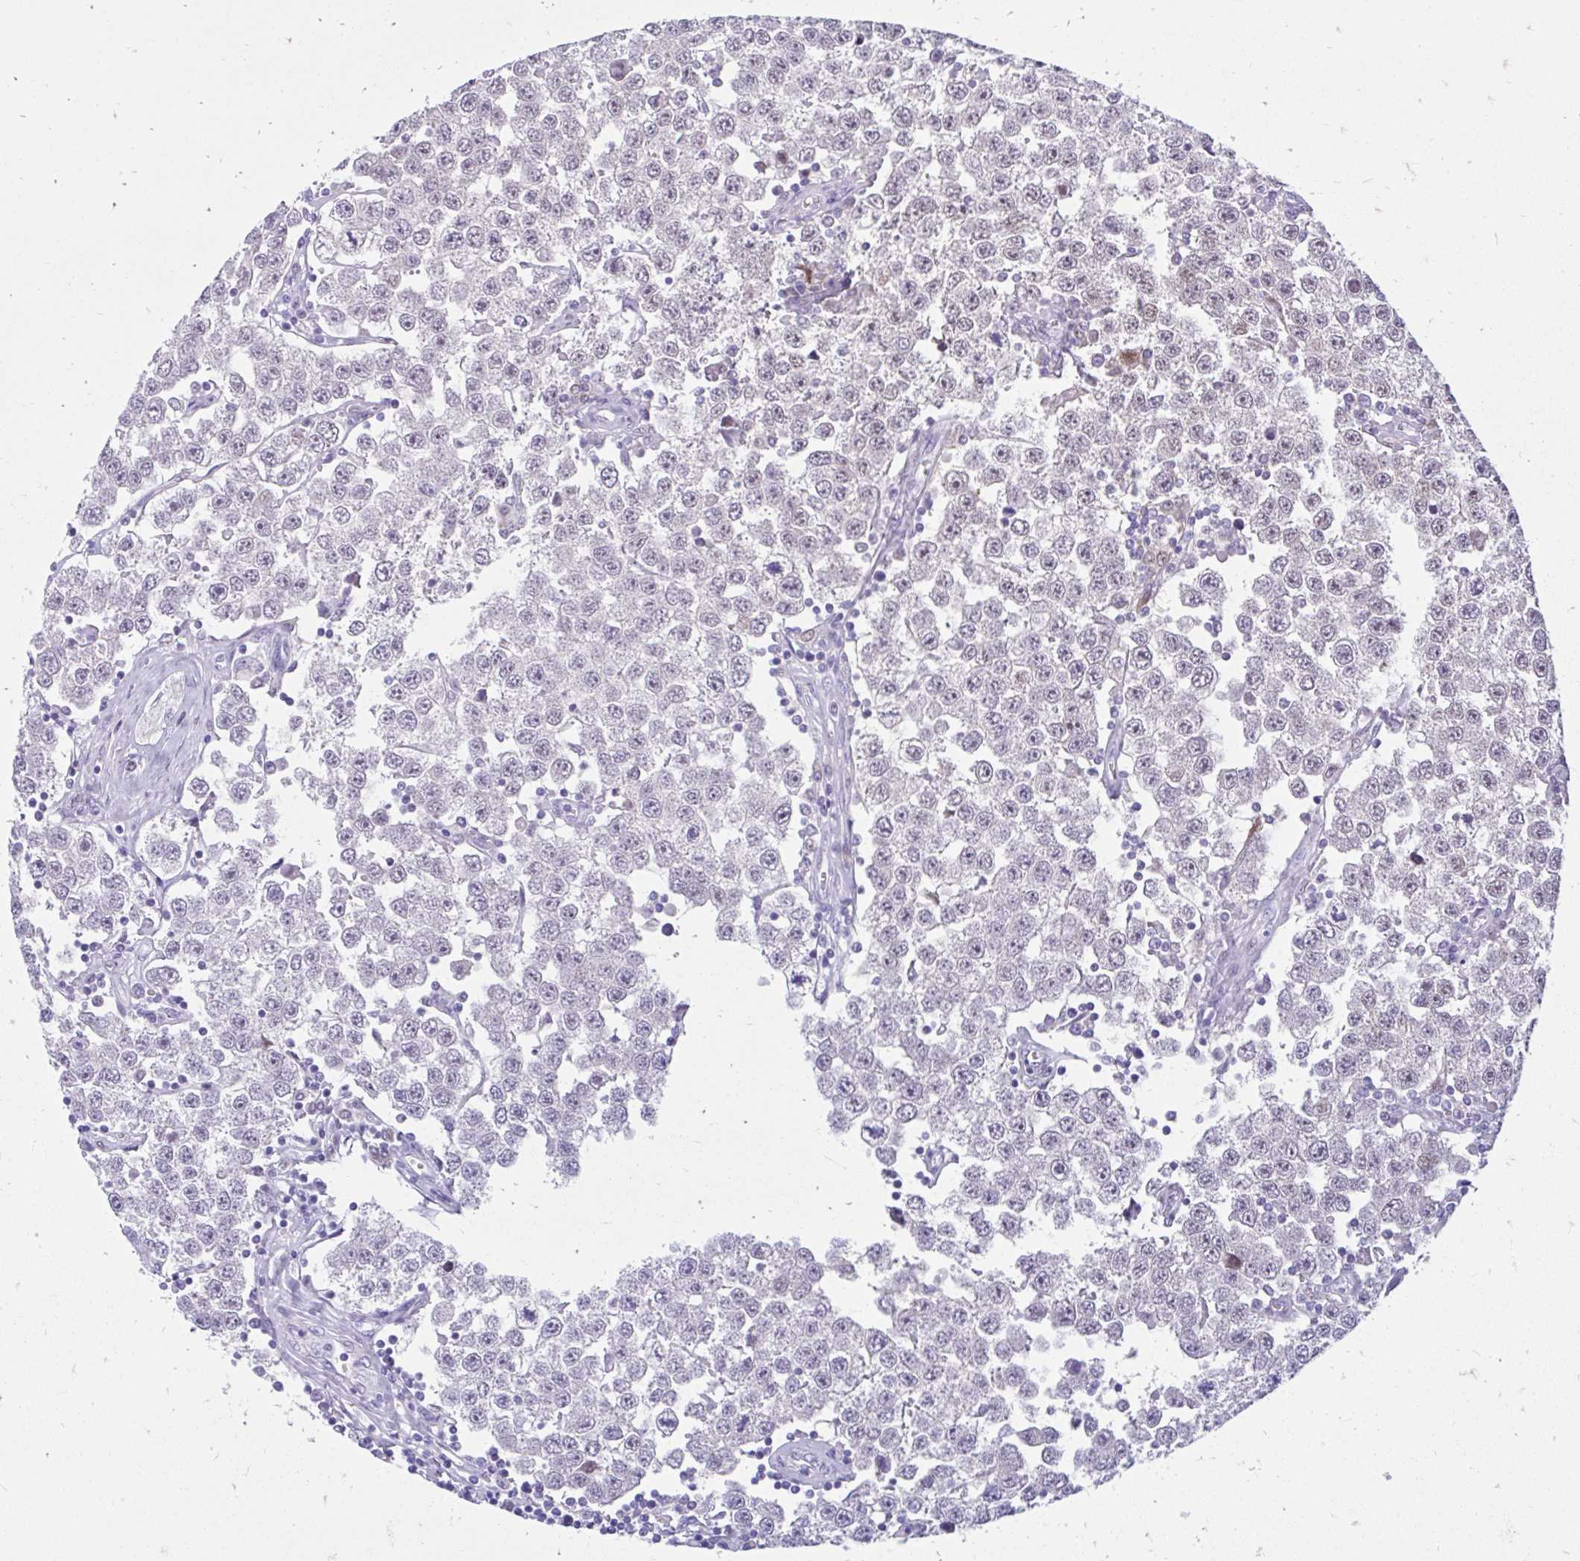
{"staining": {"intensity": "negative", "quantity": "none", "location": "none"}, "tissue": "testis cancer", "cell_type": "Tumor cells", "image_type": "cancer", "snomed": [{"axis": "morphology", "description": "Seminoma, NOS"}, {"axis": "topography", "description": "Testis"}], "caption": "Tumor cells show no significant staining in seminoma (testis).", "gene": "GLB1L2", "patient": {"sex": "male", "age": 34}}